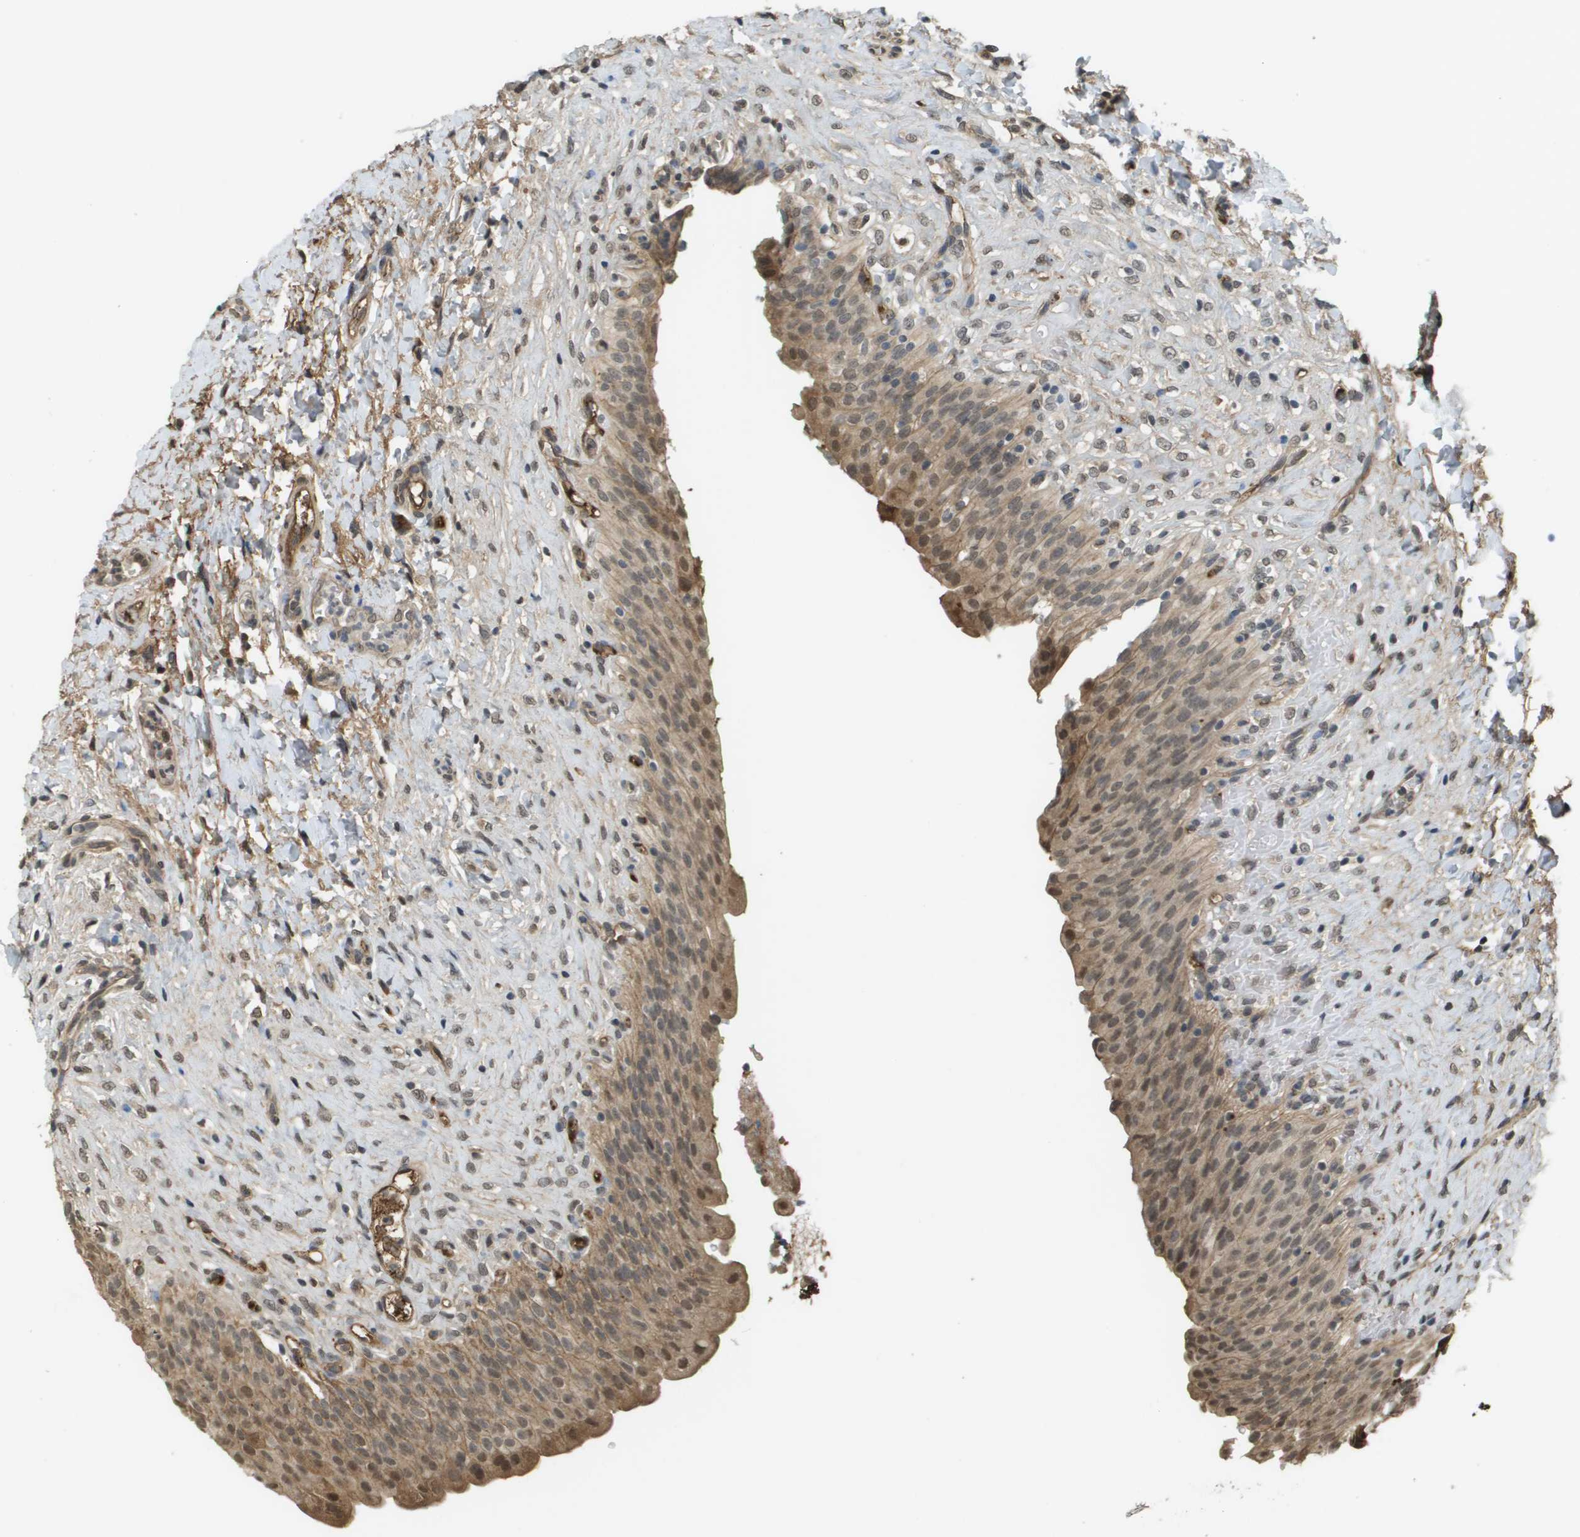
{"staining": {"intensity": "moderate", "quantity": ">75%", "location": "cytoplasmic/membranous,nuclear"}, "tissue": "urinary bladder", "cell_type": "Urothelial cells", "image_type": "normal", "snomed": [{"axis": "morphology", "description": "Urothelial carcinoma, High grade"}, {"axis": "topography", "description": "Urinary bladder"}], "caption": "Protein expression analysis of unremarkable urinary bladder demonstrates moderate cytoplasmic/membranous,nuclear staining in approximately >75% of urothelial cells.", "gene": "NDRG2", "patient": {"sex": "male", "age": 46}}